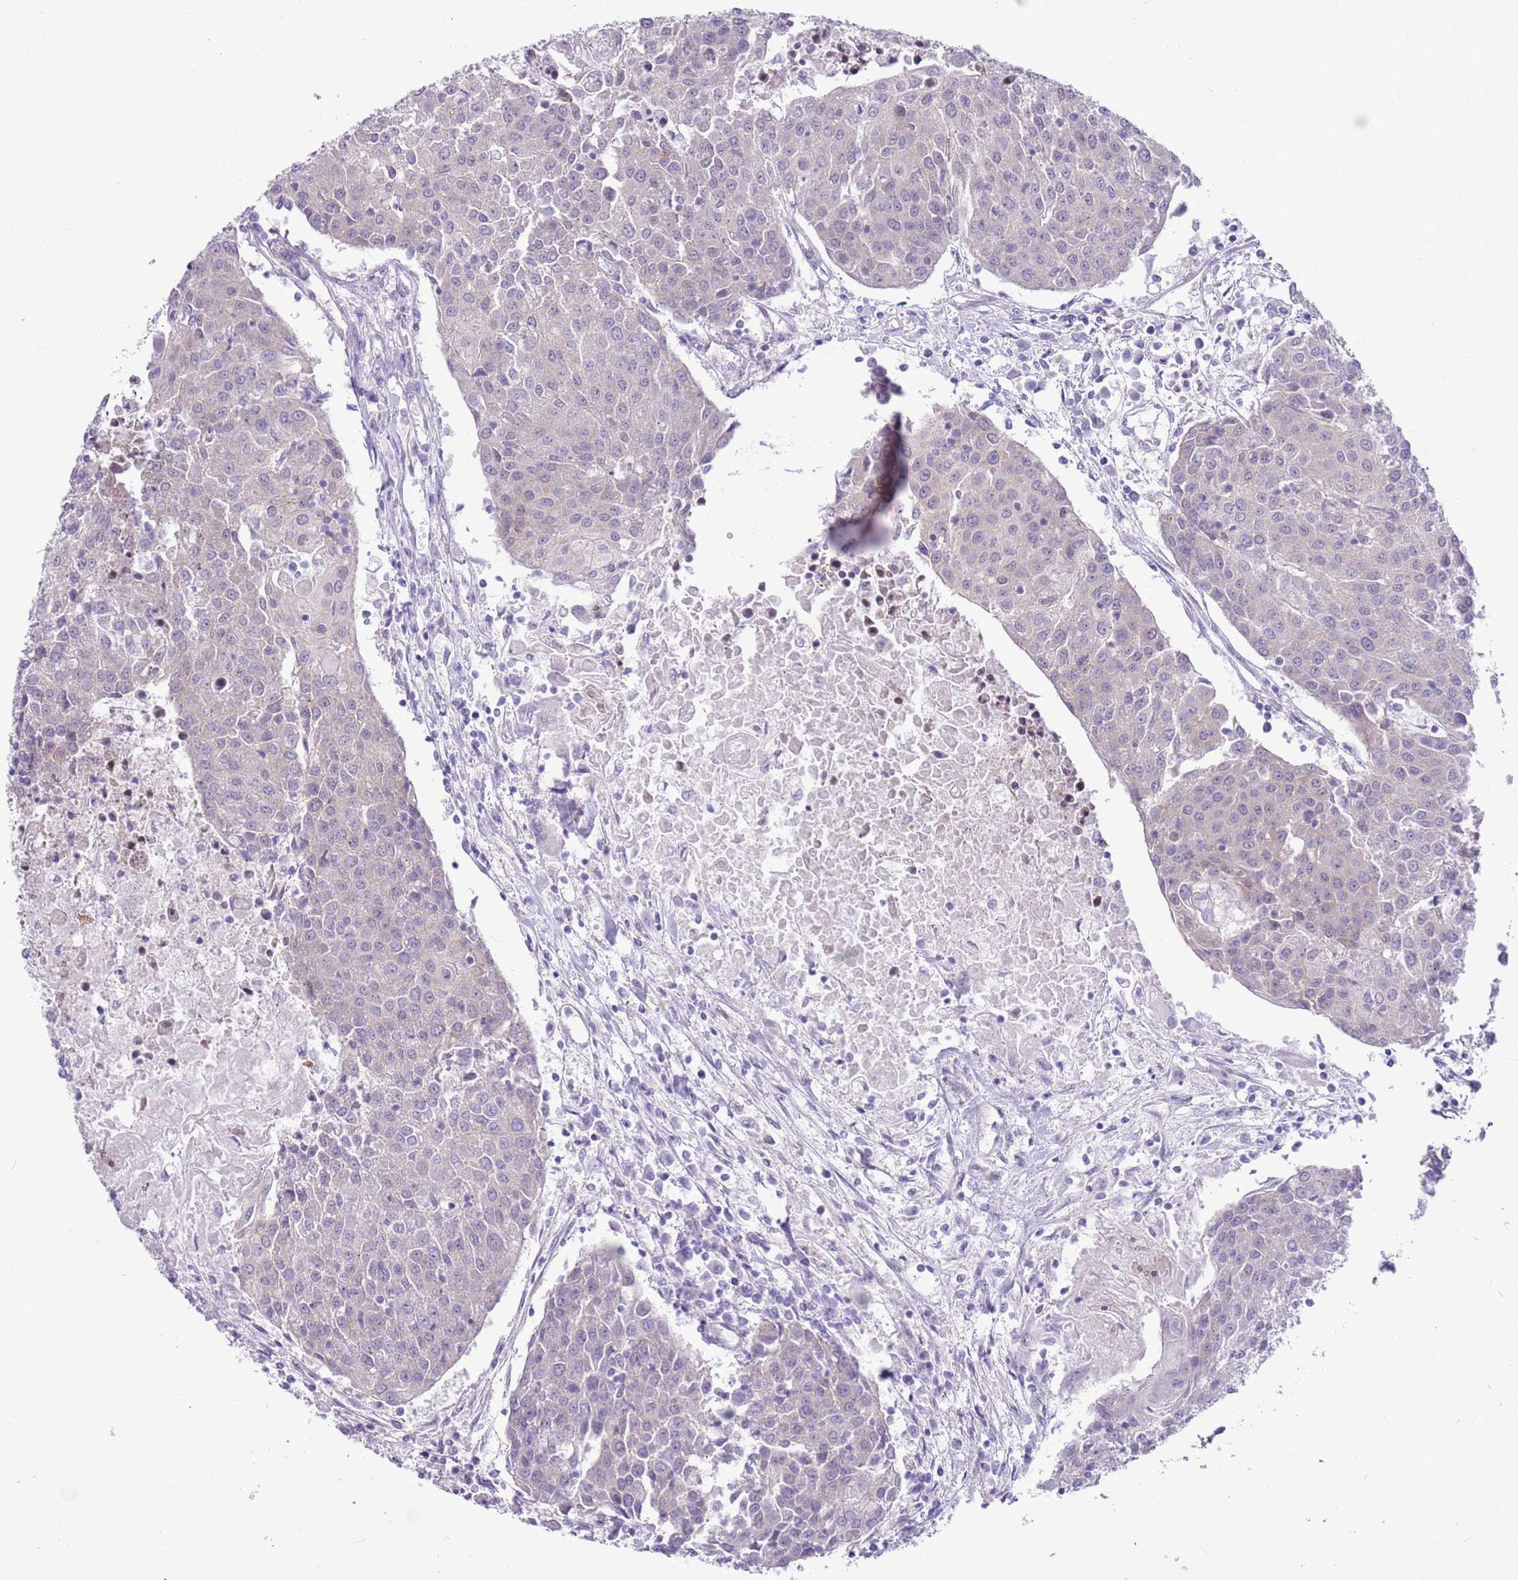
{"staining": {"intensity": "negative", "quantity": "none", "location": "none"}, "tissue": "urothelial cancer", "cell_type": "Tumor cells", "image_type": "cancer", "snomed": [{"axis": "morphology", "description": "Urothelial carcinoma, High grade"}, {"axis": "topography", "description": "Urinary bladder"}], "caption": "Urothelial carcinoma (high-grade) was stained to show a protein in brown. There is no significant staining in tumor cells.", "gene": "PARP8", "patient": {"sex": "female", "age": 85}}